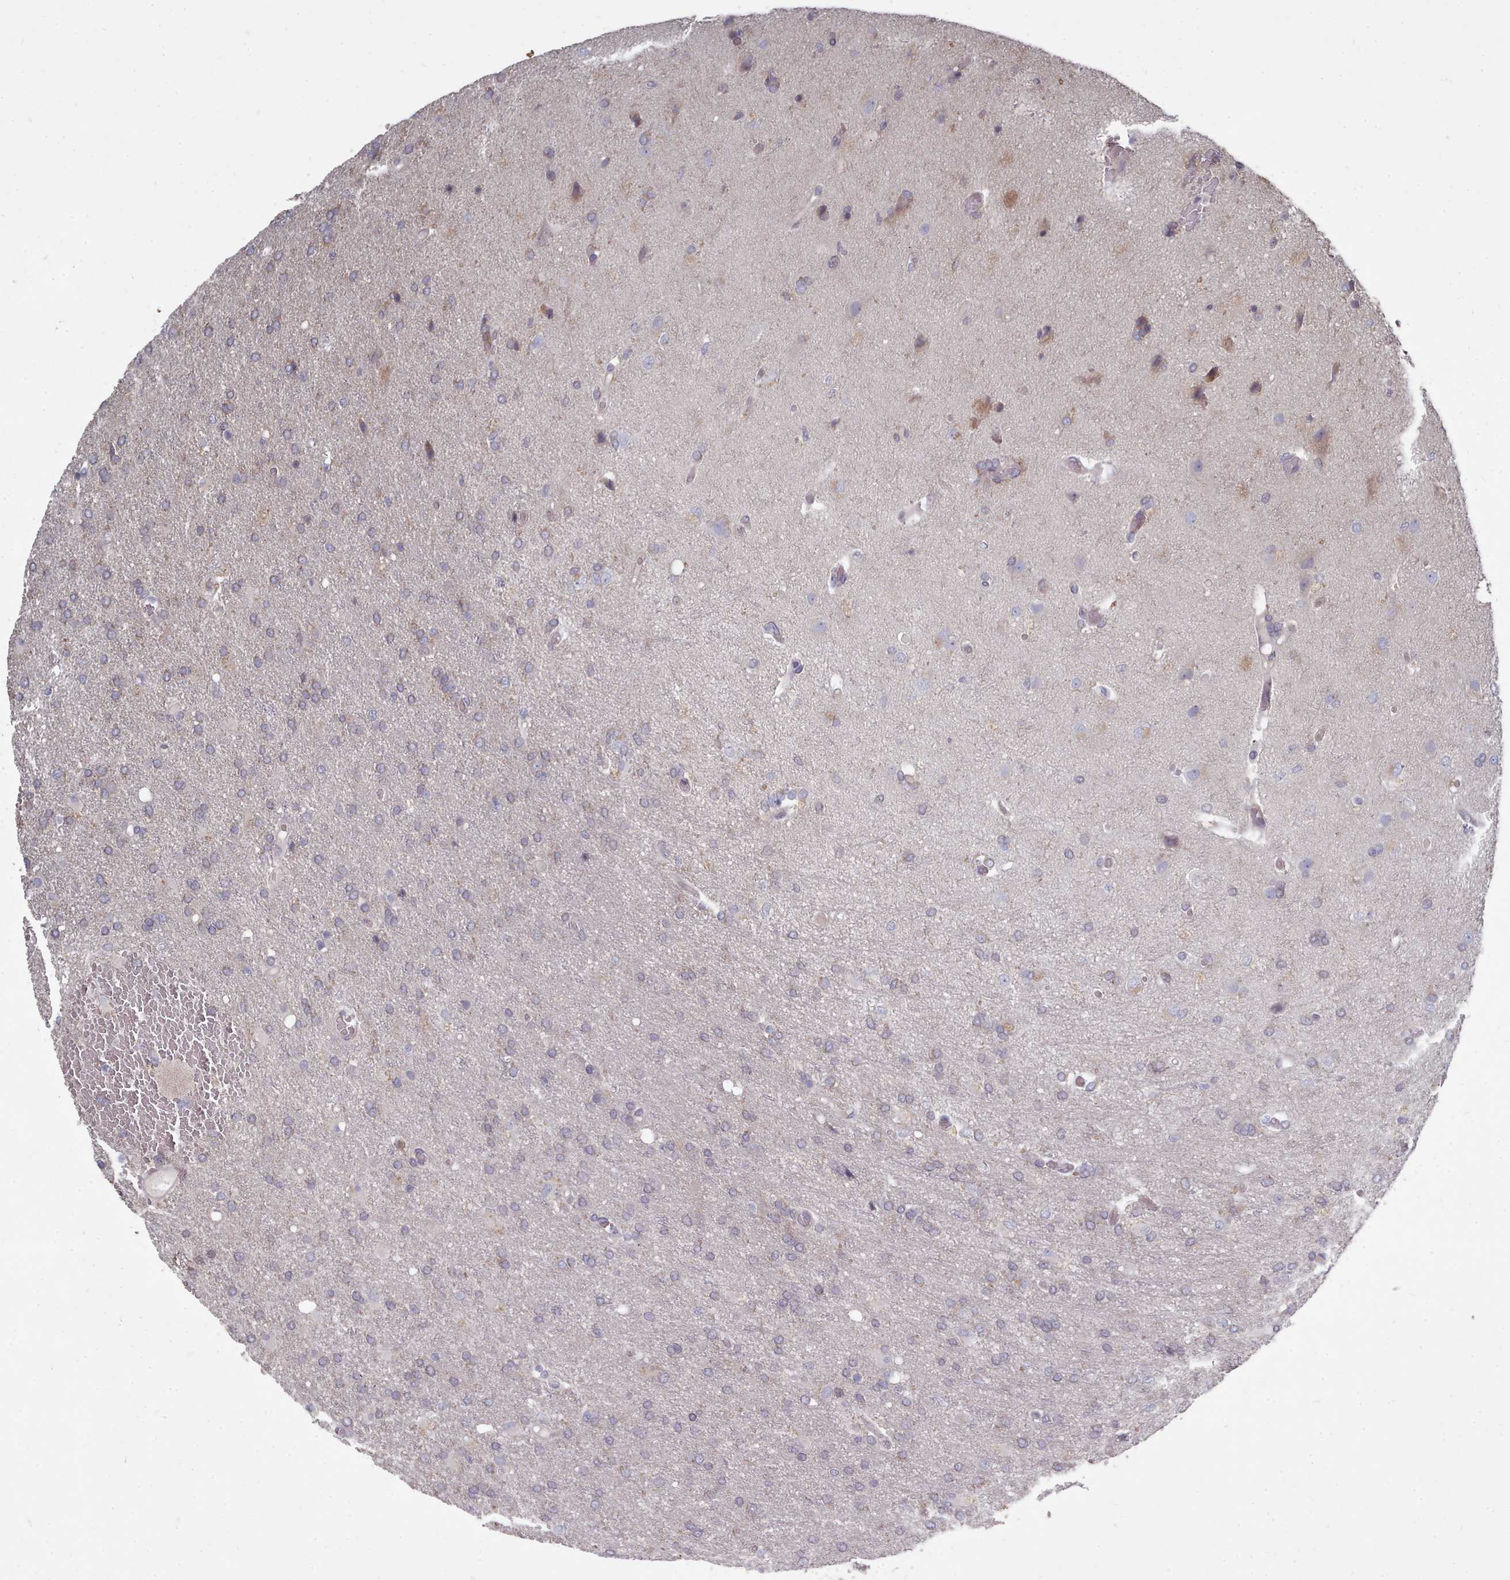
{"staining": {"intensity": "negative", "quantity": "none", "location": "none"}, "tissue": "glioma", "cell_type": "Tumor cells", "image_type": "cancer", "snomed": [{"axis": "morphology", "description": "Glioma, malignant, High grade"}, {"axis": "topography", "description": "Brain"}], "caption": "Immunohistochemistry (IHC) micrograph of human malignant glioma (high-grade) stained for a protein (brown), which demonstrates no staining in tumor cells. (Brightfield microscopy of DAB immunohistochemistry at high magnification).", "gene": "ACKR3", "patient": {"sex": "female", "age": 74}}